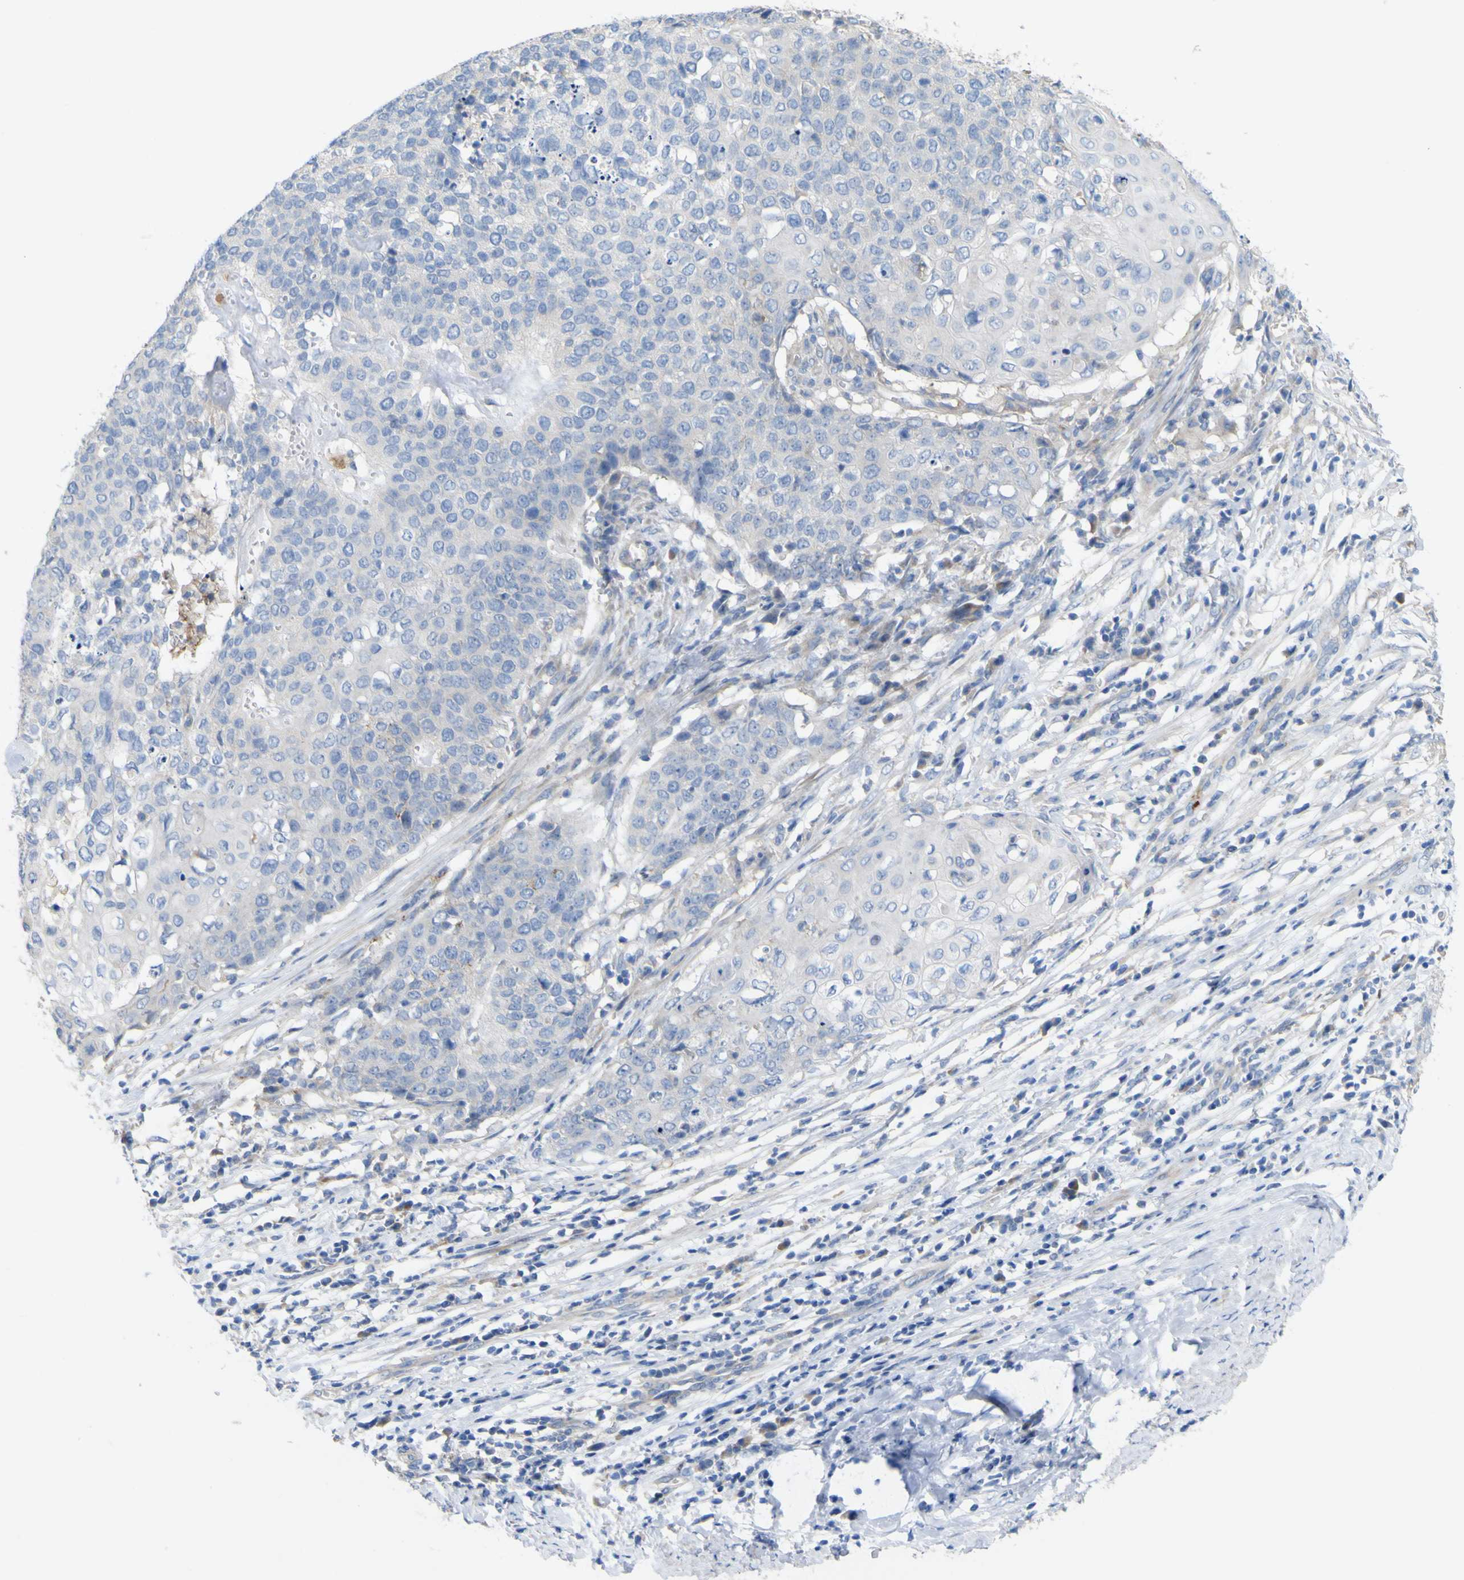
{"staining": {"intensity": "negative", "quantity": "none", "location": "none"}, "tissue": "cervical cancer", "cell_type": "Tumor cells", "image_type": "cancer", "snomed": [{"axis": "morphology", "description": "Squamous cell carcinoma, NOS"}, {"axis": "topography", "description": "Cervix"}], "caption": "DAB (3,3'-diaminobenzidine) immunohistochemical staining of human cervical cancer (squamous cell carcinoma) displays no significant staining in tumor cells.", "gene": "MYEOV", "patient": {"sex": "female", "age": 39}}